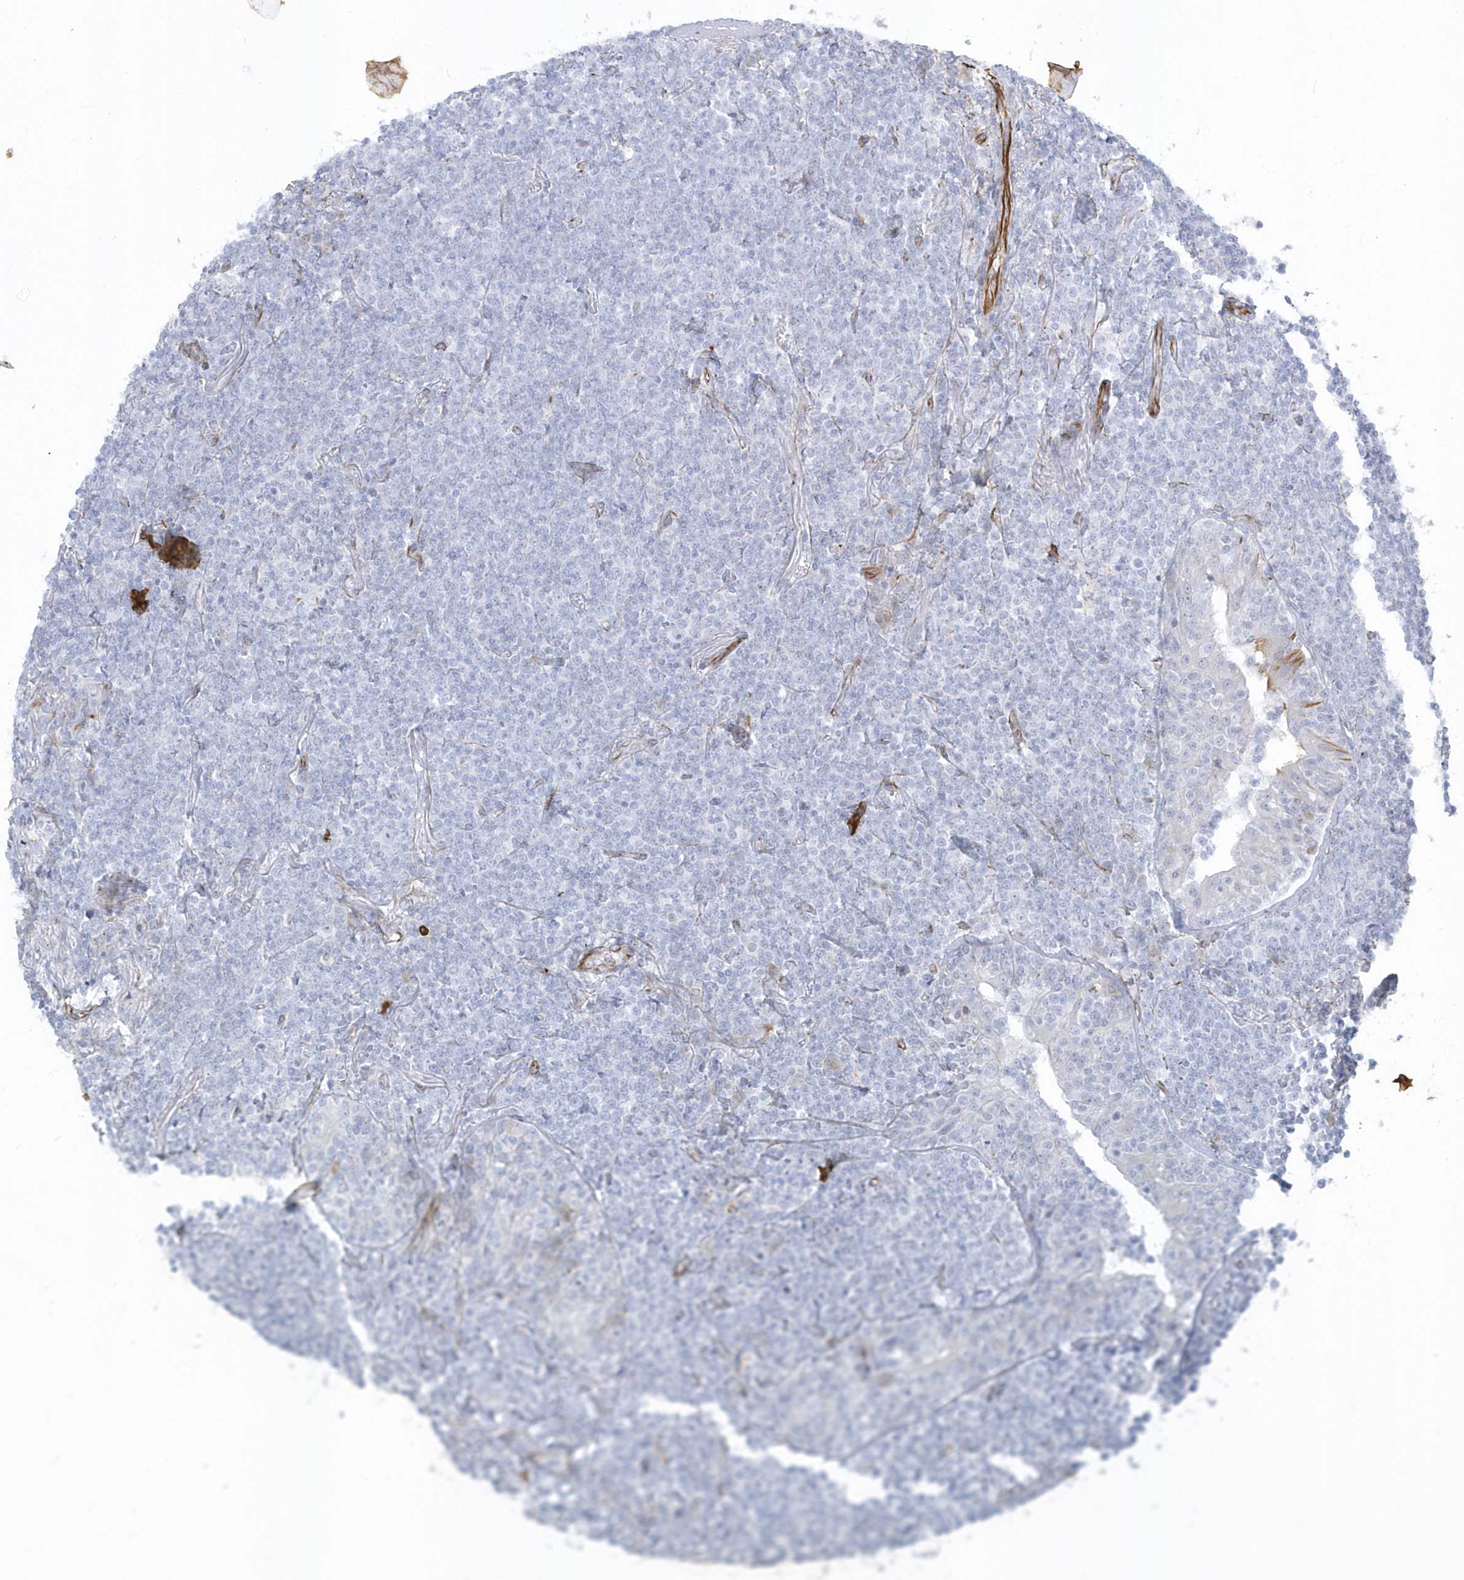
{"staining": {"intensity": "negative", "quantity": "none", "location": "none"}, "tissue": "lymphoma", "cell_type": "Tumor cells", "image_type": "cancer", "snomed": [{"axis": "morphology", "description": "Malignant lymphoma, non-Hodgkin's type, Low grade"}, {"axis": "topography", "description": "Lung"}], "caption": "Tumor cells show no significant staining in lymphoma.", "gene": "PPIL6", "patient": {"sex": "female", "age": 71}}